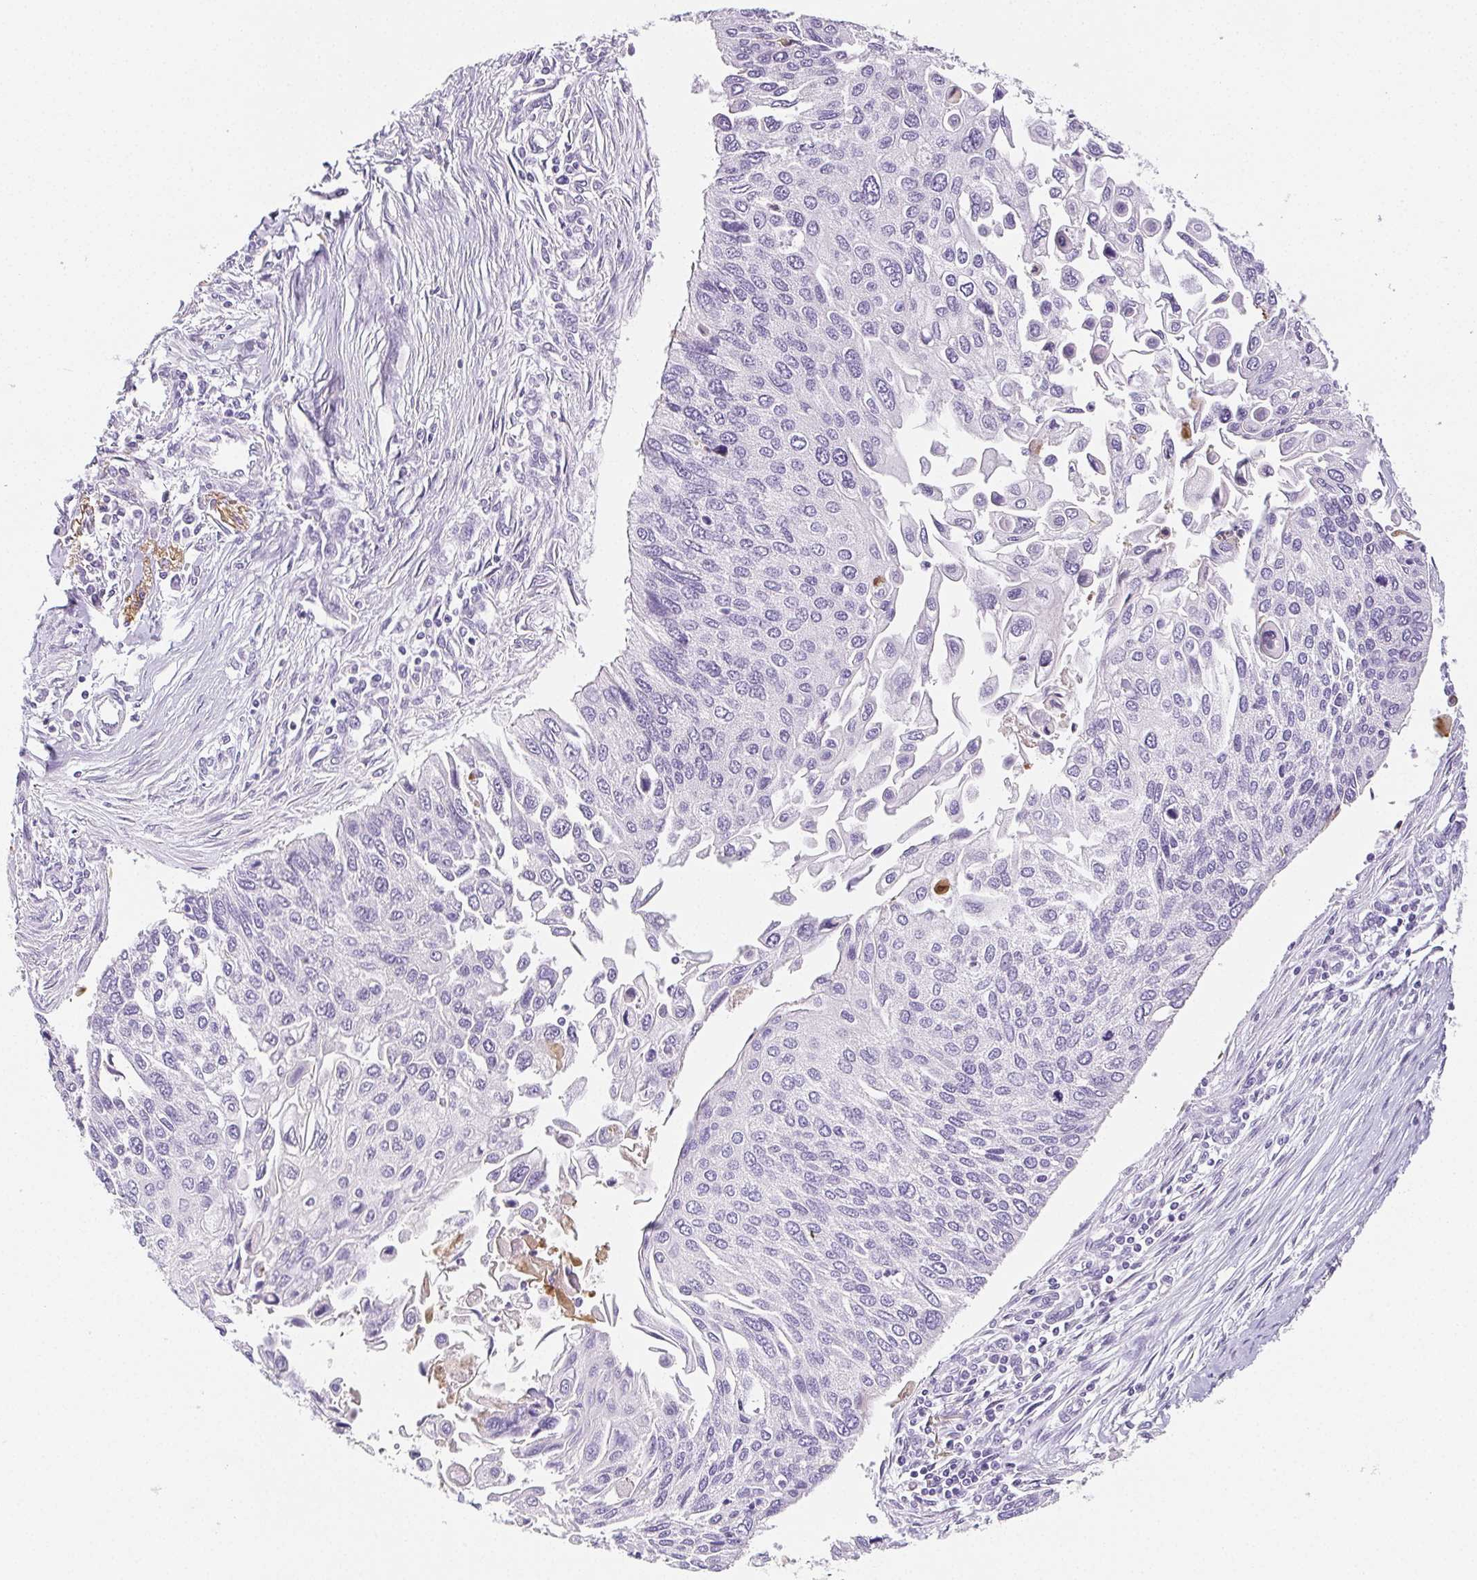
{"staining": {"intensity": "negative", "quantity": "none", "location": "none"}, "tissue": "lung cancer", "cell_type": "Tumor cells", "image_type": "cancer", "snomed": [{"axis": "morphology", "description": "Squamous cell carcinoma, NOS"}, {"axis": "morphology", "description": "Squamous cell carcinoma, metastatic, NOS"}, {"axis": "topography", "description": "Lung"}], "caption": "Human lung cancer (metastatic squamous cell carcinoma) stained for a protein using IHC displays no staining in tumor cells.", "gene": "VTN", "patient": {"sex": "male", "age": 63}}